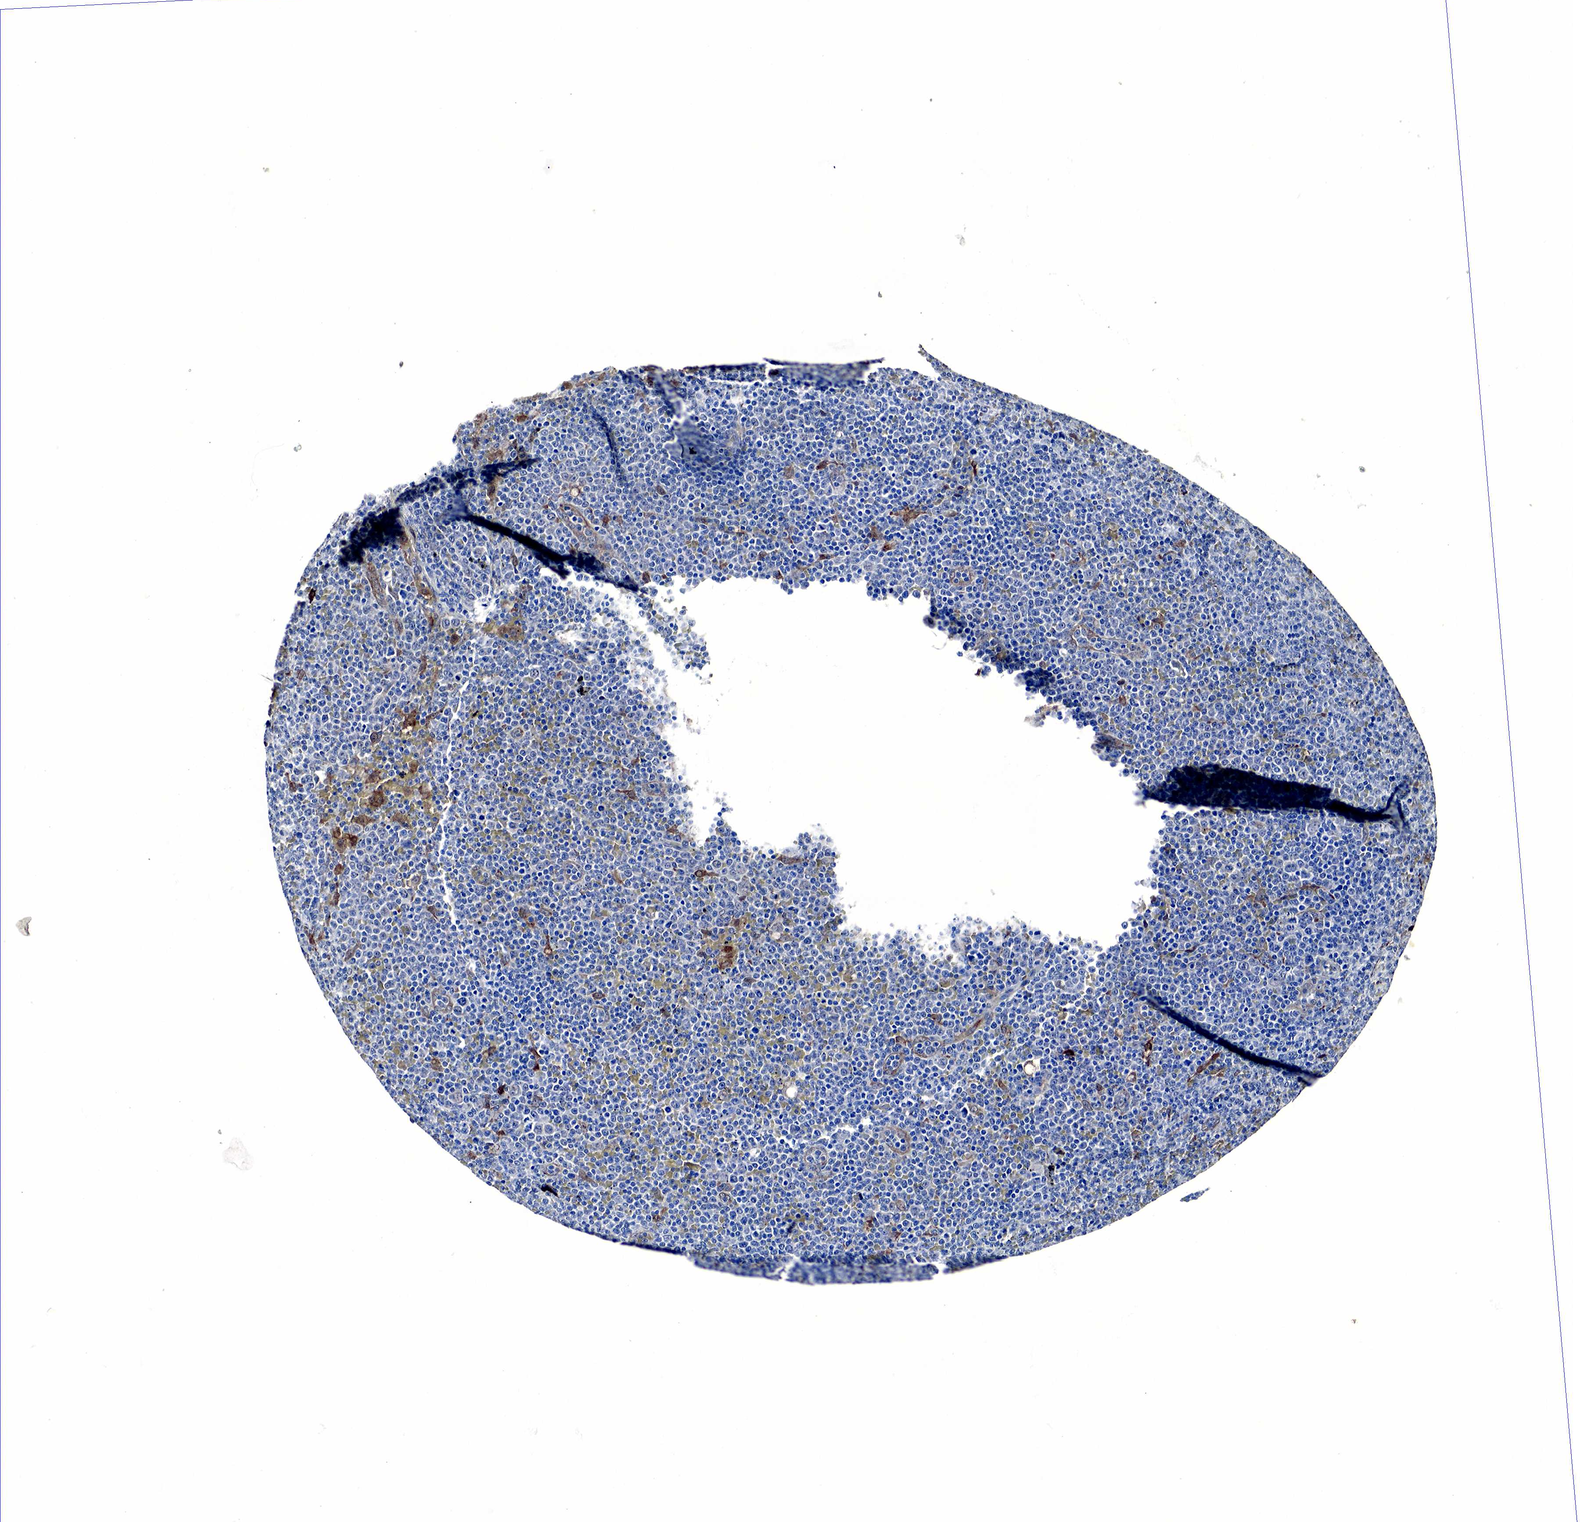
{"staining": {"intensity": "negative", "quantity": "none", "location": "none"}, "tissue": "lymphoma", "cell_type": "Tumor cells", "image_type": "cancer", "snomed": [{"axis": "morphology", "description": "Malignant lymphoma, non-Hodgkin's type, Low grade"}, {"axis": "topography", "description": "Lymph node"}], "caption": "Immunohistochemical staining of malignant lymphoma, non-Hodgkin's type (low-grade) exhibits no significant expression in tumor cells.", "gene": "SPIN1", "patient": {"sex": "male", "age": 50}}